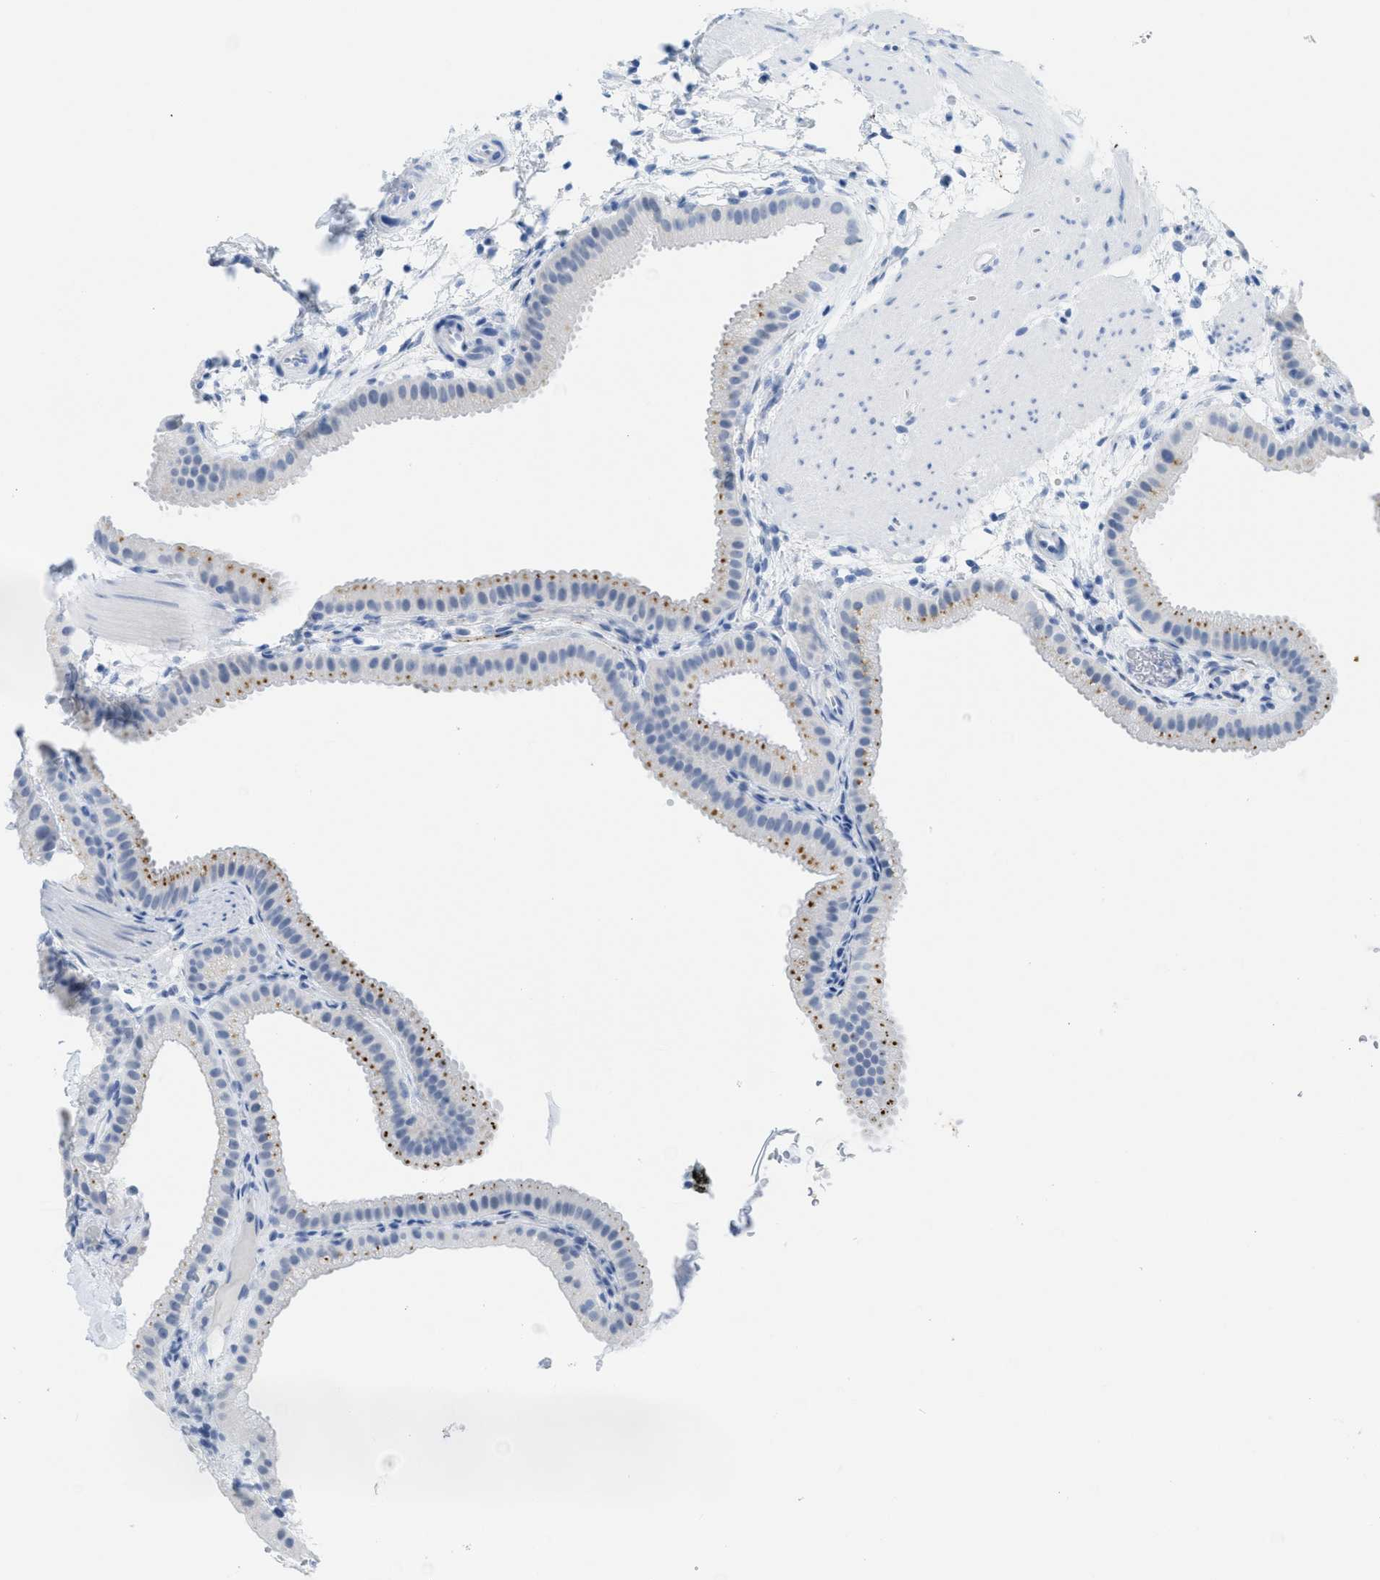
{"staining": {"intensity": "moderate", "quantity": "25%-75%", "location": "cytoplasmic/membranous"}, "tissue": "gallbladder", "cell_type": "Glandular cells", "image_type": "normal", "snomed": [{"axis": "morphology", "description": "Normal tissue, NOS"}, {"axis": "topography", "description": "Gallbladder"}], "caption": "Gallbladder stained with immunohistochemistry shows moderate cytoplasmic/membranous positivity in approximately 25%-75% of glandular cells.", "gene": "WDR4", "patient": {"sex": "female", "age": 64}}